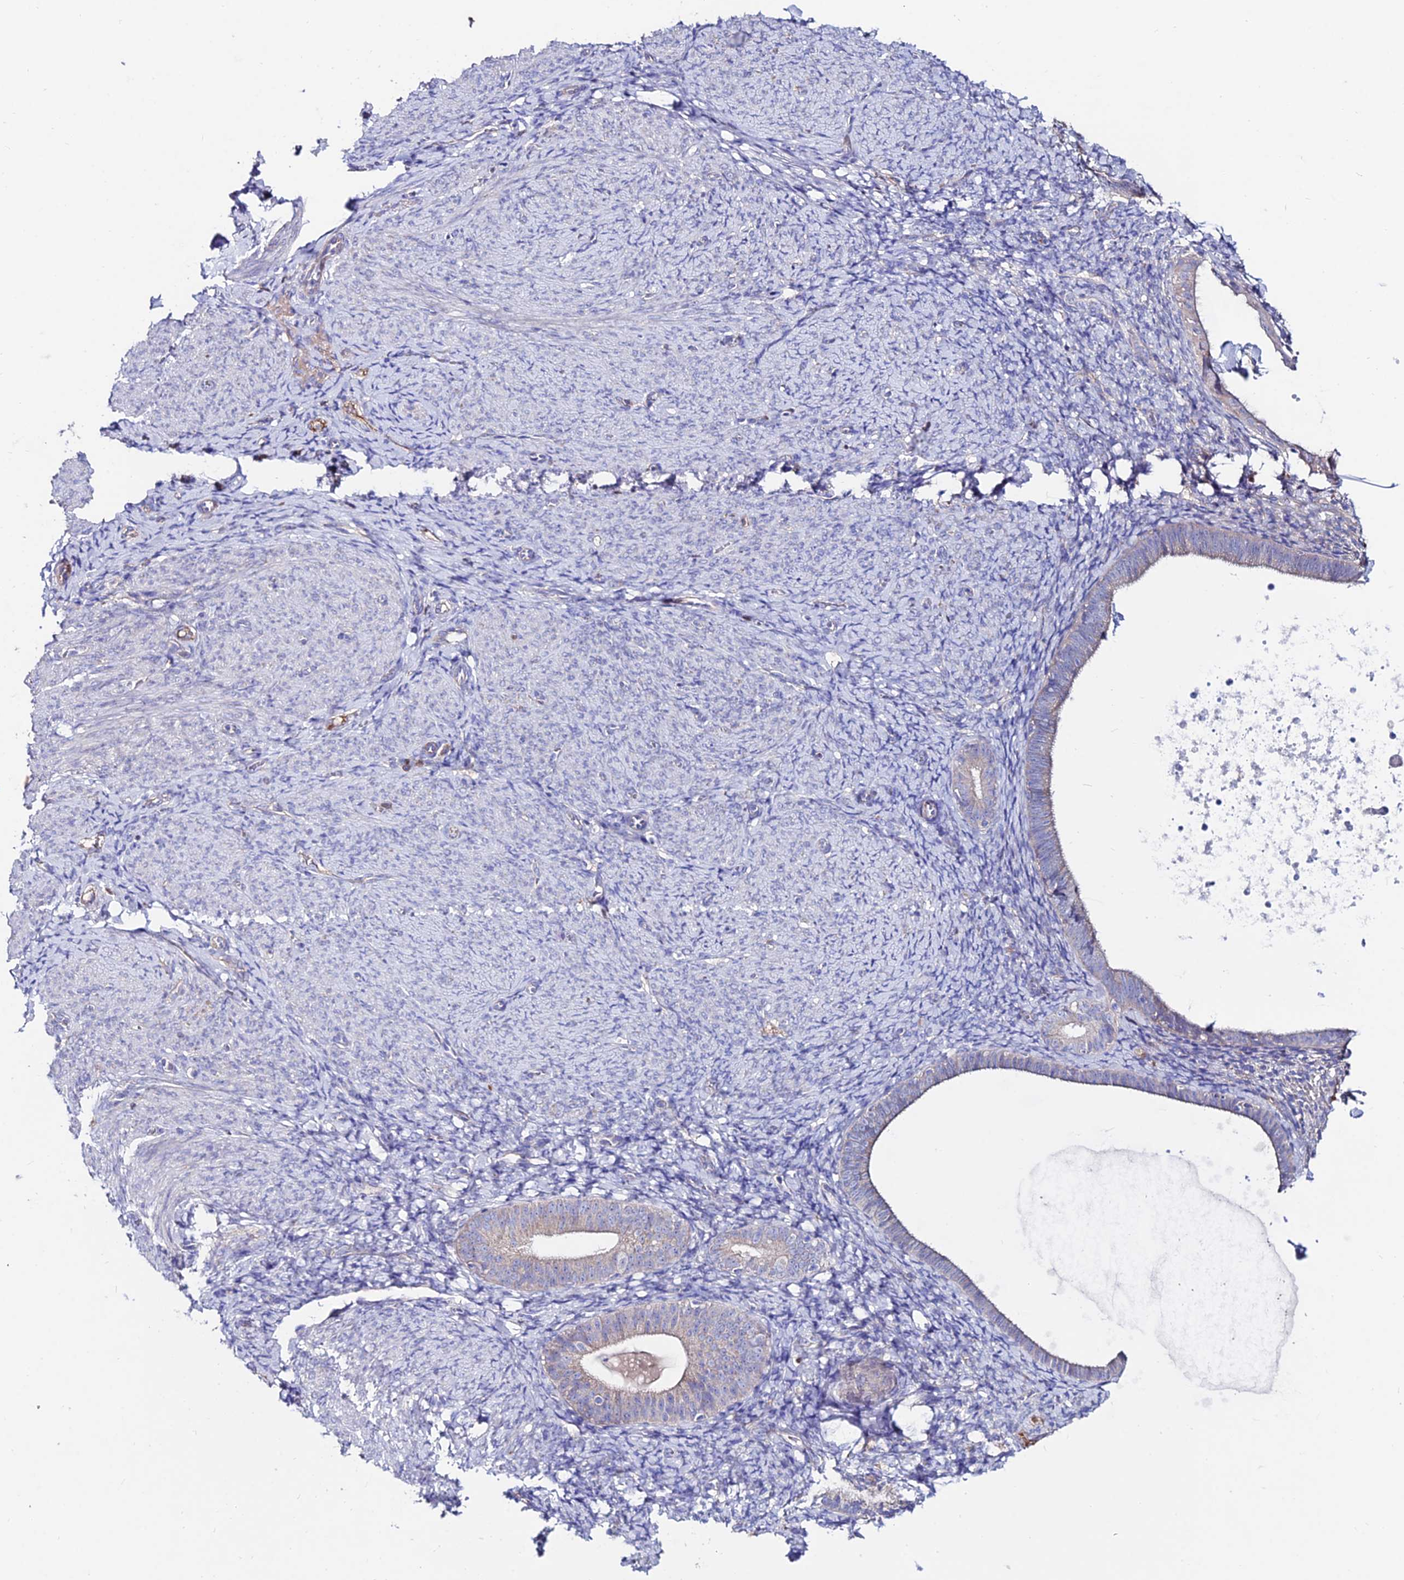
{"staining": {"intensity": "weak", "quantity": "<25%", "location": "cytoplasmic/membranous"}, "tissue": "endometrium", "cell_type": "Cells in endometrial stroma", "image_type": "normal", "snomed": [{"axis": "morphology", "description": "Normal tissue, NOS"}, {"axis": "topography", "description": "Endometrium"}], "caption": "Immunohistochemistry of normal endometrium exhibits no staining in cells in endometrial stroma. The staining is performed using DAB (3,3'-diaminobenzidine) brown chromogen with nuclei counter-stained in using hematoxylin.", "gene": "SLC25A16", "patient": {"sex": "female", "age": 65}}